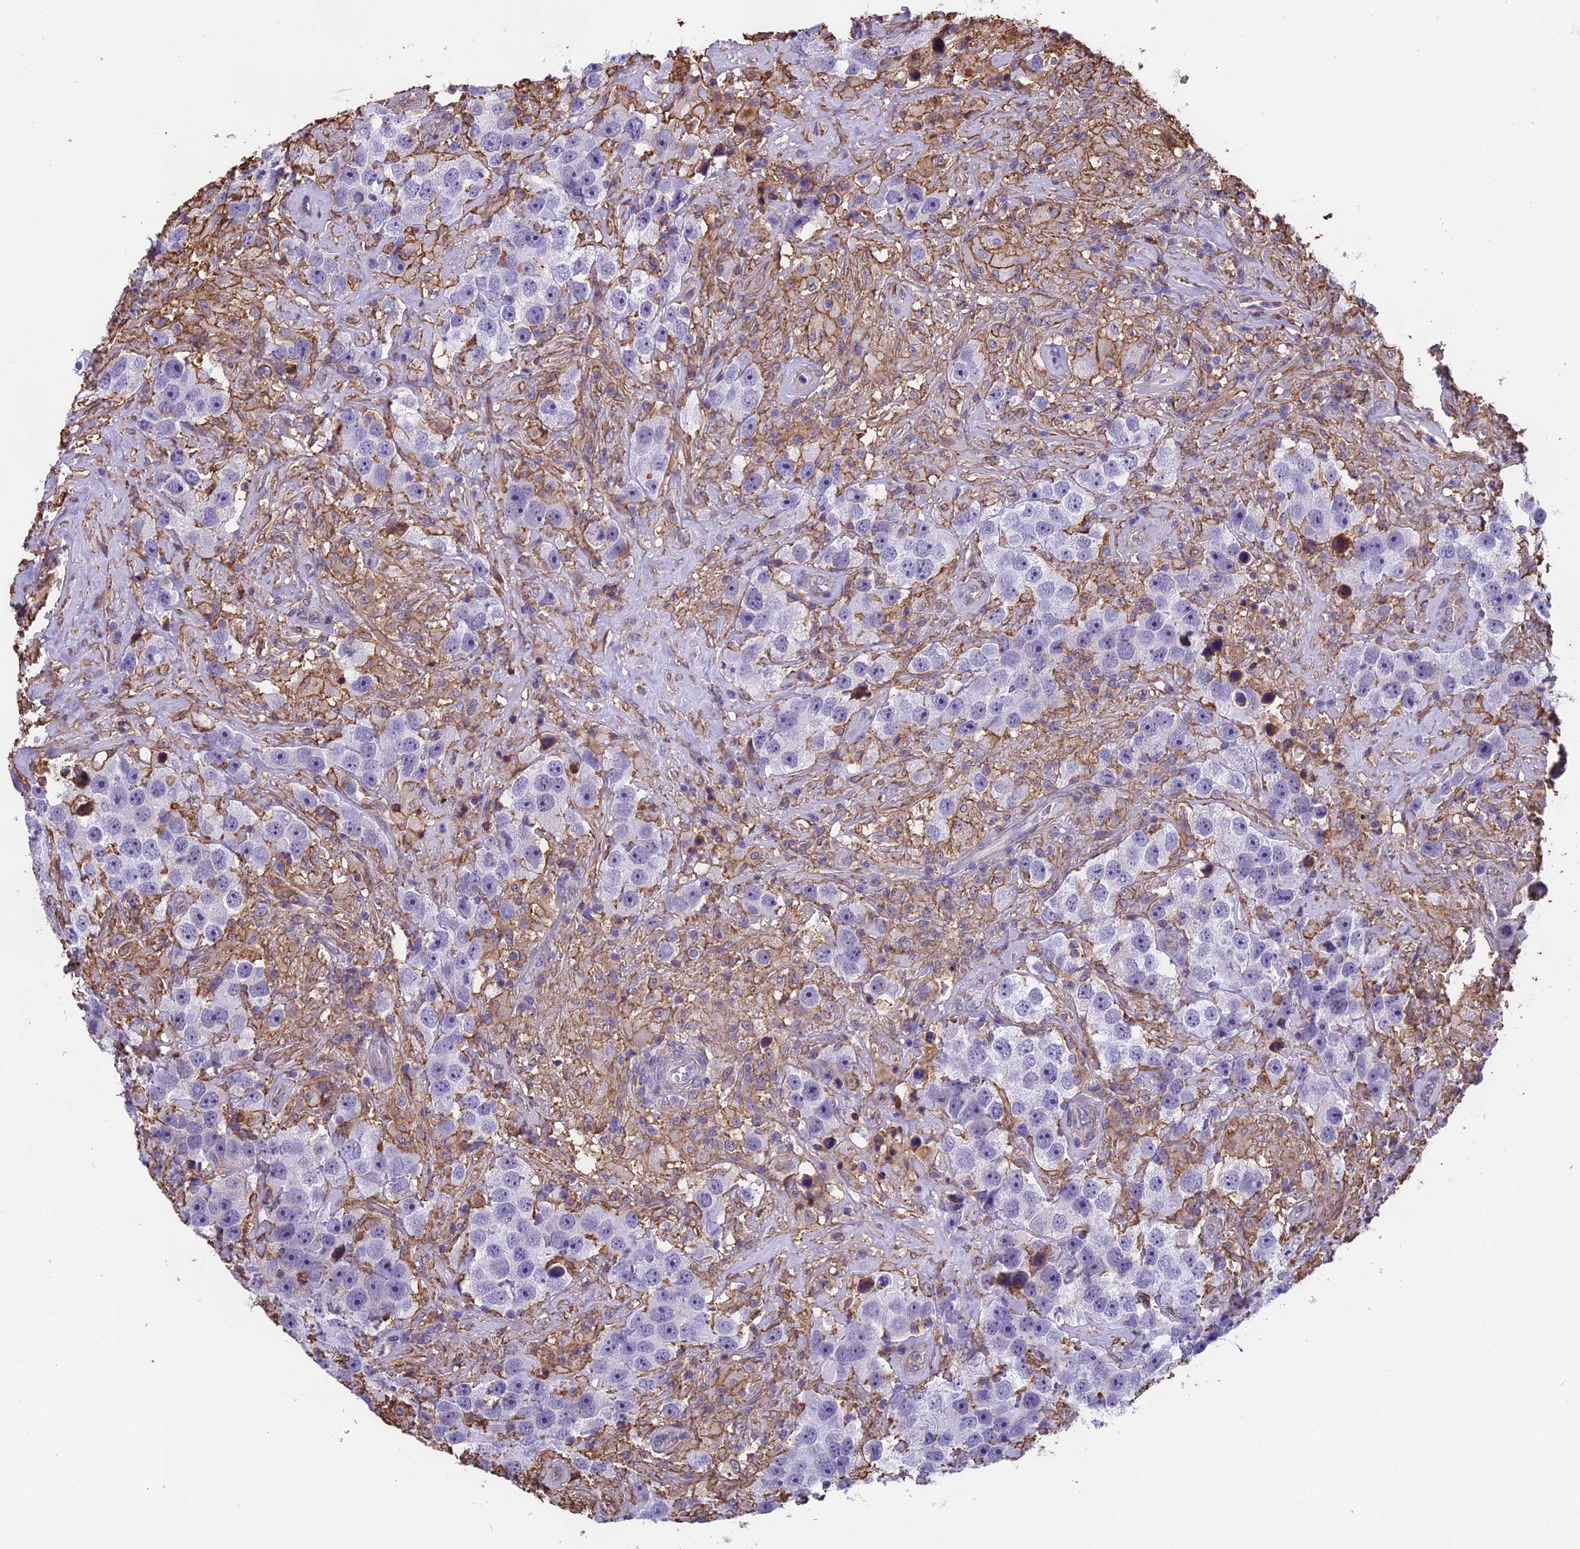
{"staining": {"intensity": "negative", "quantity": "none", "location": "none"}, "tissue": "testis cancer", "cell_type": "Tumor cells", "image_type": "cancer", "snomed": [{"axis": "morphology", "description": "Seminoma, NOS"}, {"axis": "topography", "description": "Testis"}], "caption": "Seminoma (testis) was stained to show a protein in brown. There is no significant staining in tumor cells.", "gene": "TMEM255B", "patient": {"sex": "male", "age": 49}}